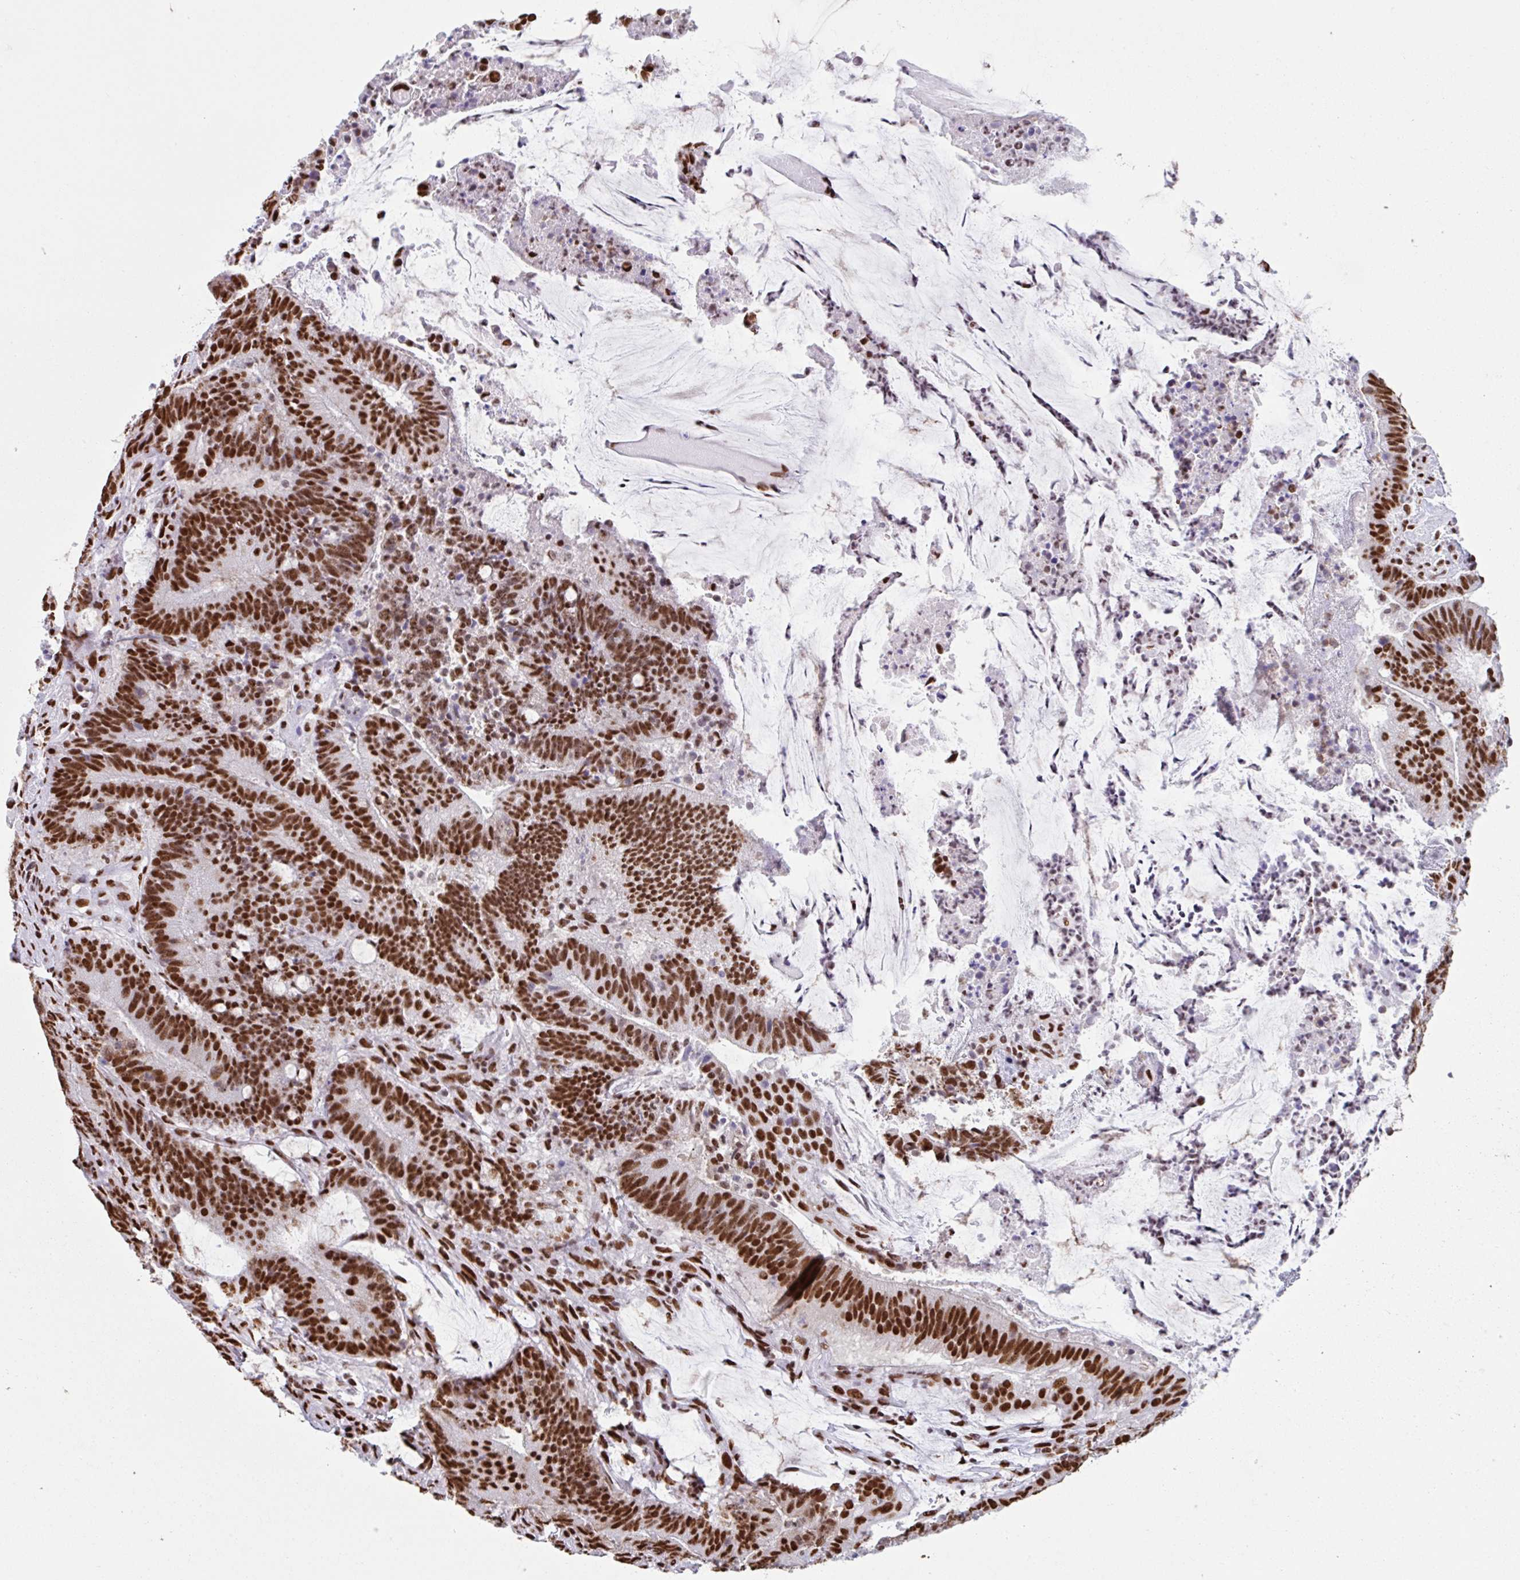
{"staining": {"intensity": "strong", "quantity": ">75%", "location": "nuclear"}, "tissue": "colorectal cancer", "cell_type": "Tumor cells", "image_type": "cancer", "snomed": [{"axis": "morphology", "description": "Adenocarcinoma, NOS"}, {"axis": "topography", "description": "Colon"}], "caption": "IHC of human colorectal cancer (adenocarcinoma) demonstrates high levels of strong nuclear staining in about >75% of tumor cells.", "gene": "KHDRBS1", "patient": {"sex": "female", "age": 43}}